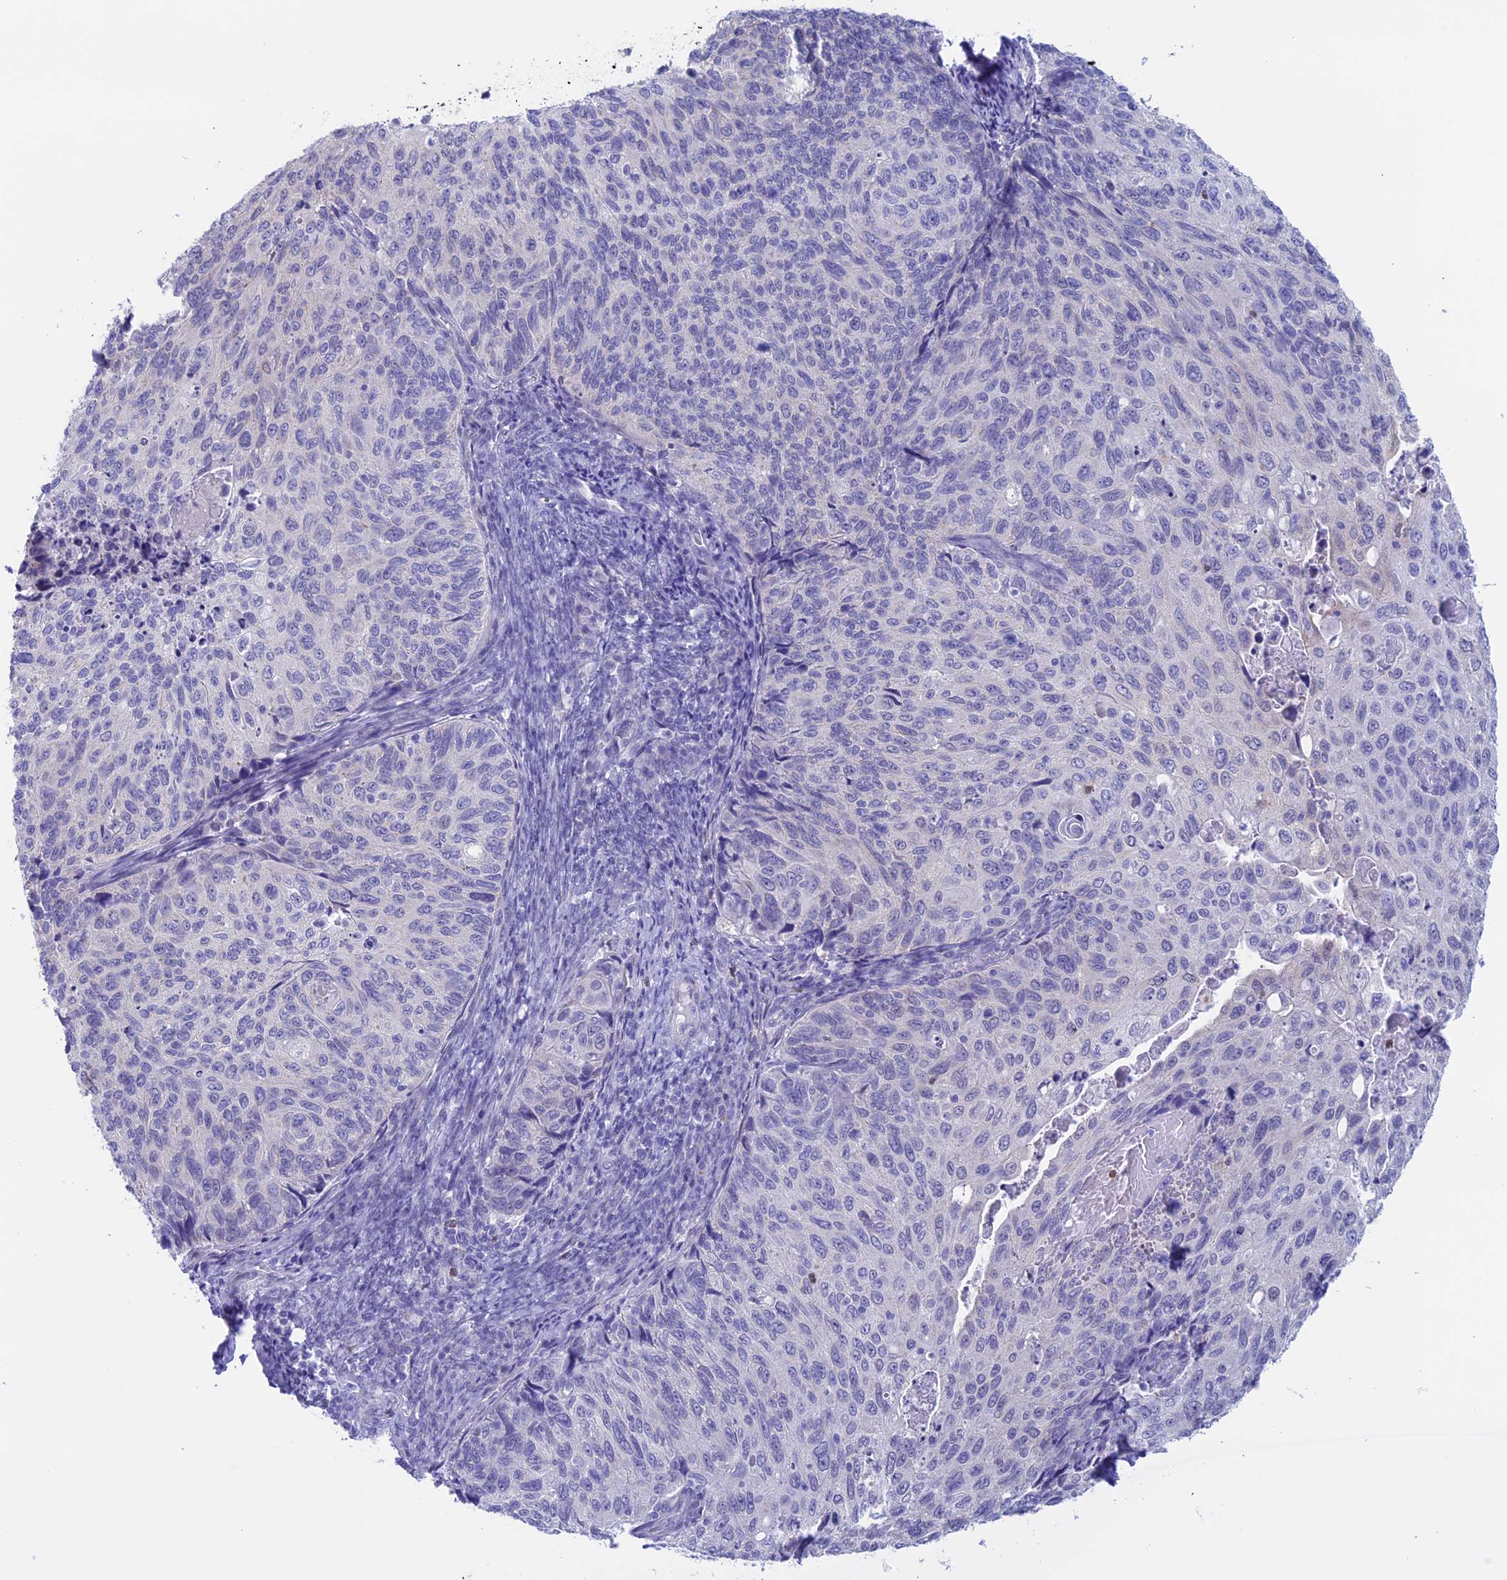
{"staining": {"intensity": "negative", "quantity": "none", "location": "none"}, "tissue": "cervical cancer", "cell_type": "Tumor cells", "image_type": "cancer", "snomed": [{"axis": "morphology", "description": "Squamous cell carcinoma, NOS"}, {"axis": "topography", "description": "Cervix"}], "caption": "This image is of cervical squamous cell carcinoma stained with immunohistochemistry to label a protein in brown with the nuclei are counter-stained blue. There is no staining in tumor cells.", "gene": "LHFPL2", "patient": {"sex": "female", "age": 70}}